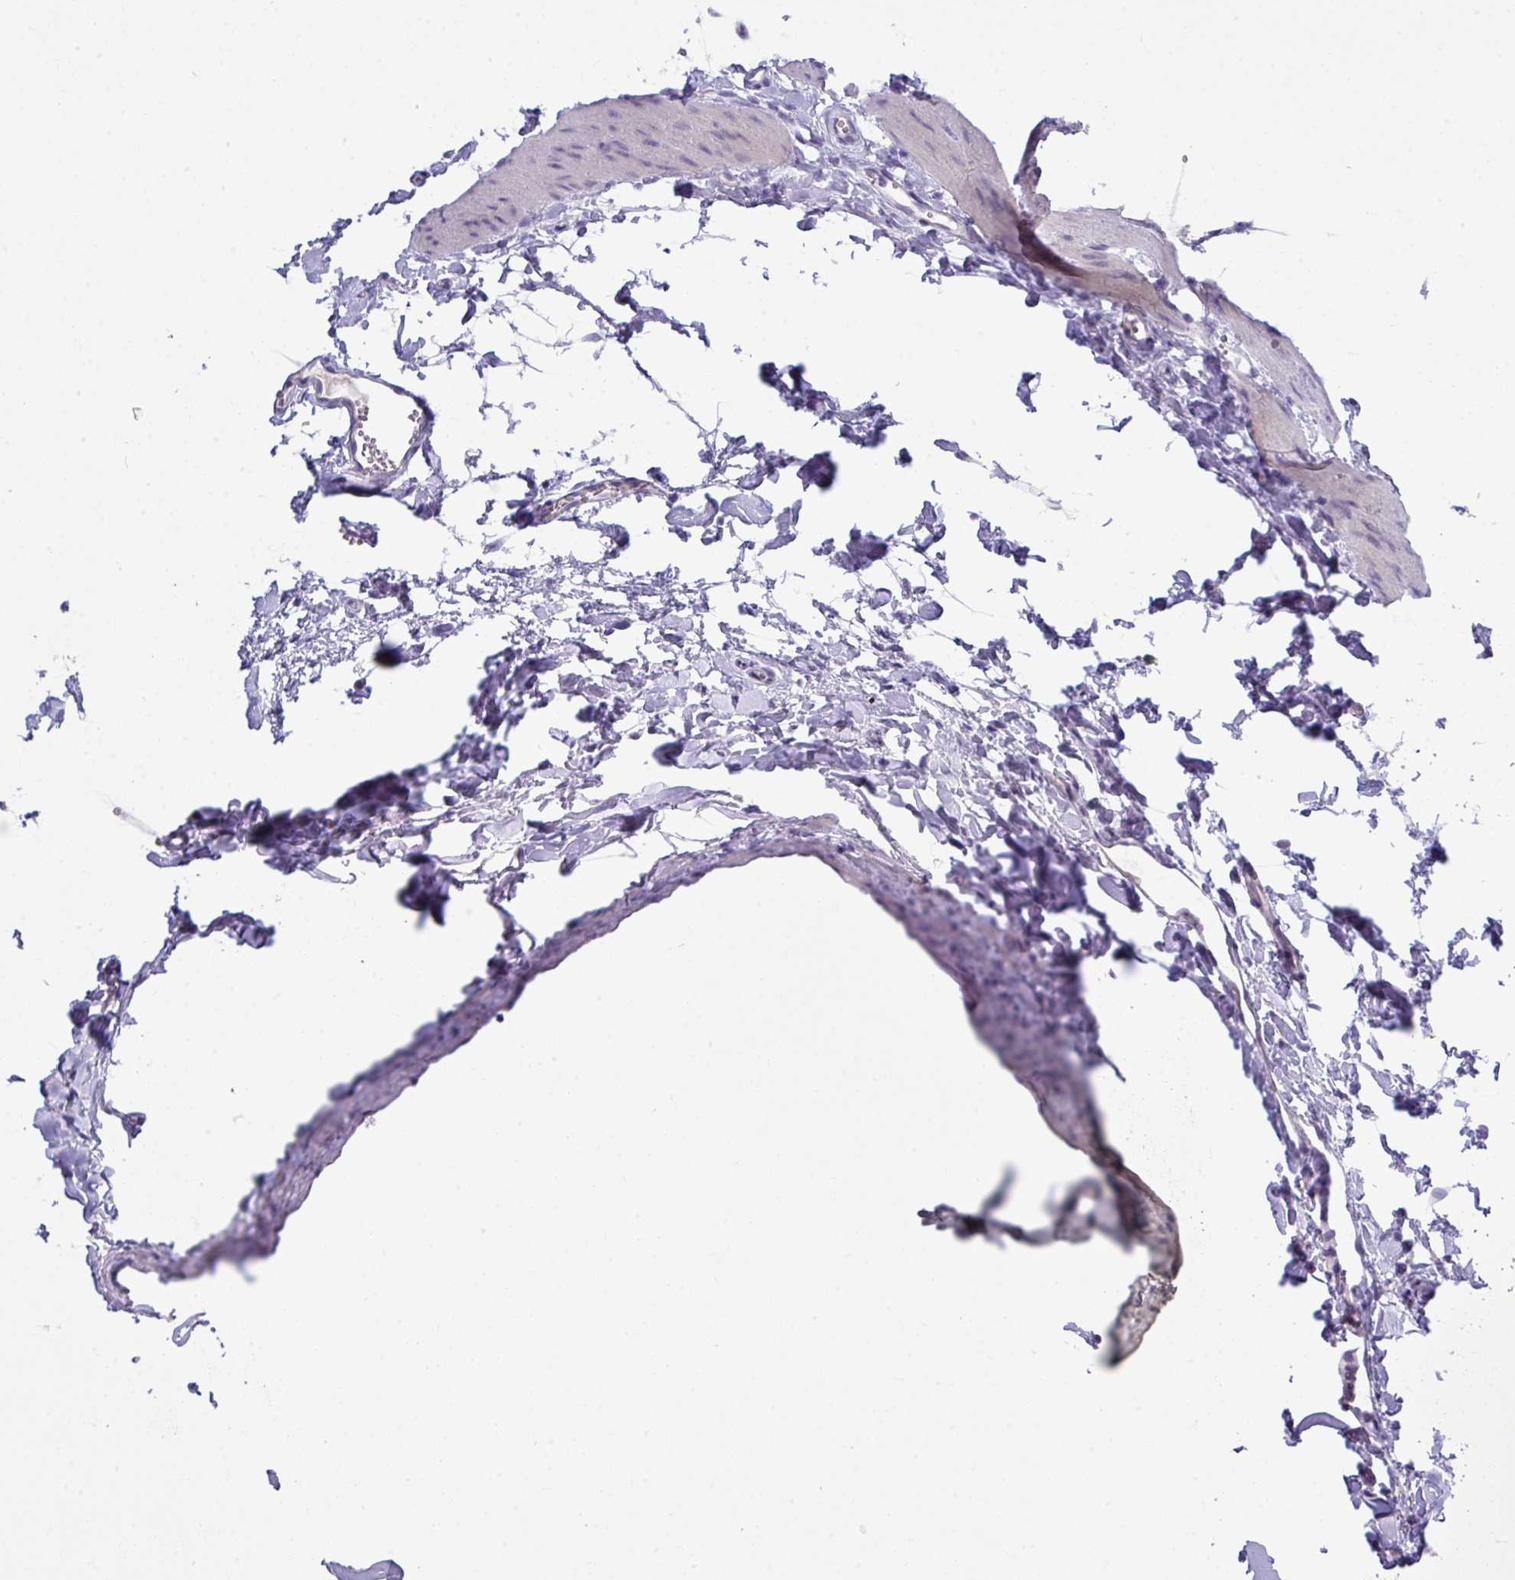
{"staining": {"intensity": "weak", "quantity": "25%-75%", "location": "cytoplasmic/membranous"}, "tissue": "gallbladder", "cell_type": "Glandular cells", "image_type": "normal", "snomed": [{"axis": "morphology", "description": "Normal tissue, NOS"}, {"axis": "topography", "description": "Gallbladder"}], "caption": "This micrograph reveals benign gallbladder stained with IHC to label a protein in brown. The cytoplasmic/membranous of glandular cells show weak positivity for the protein. Nuclei are counter-stained blue.", "gene": "MRM2", "patient": {"sex": "female", "age": 54}}